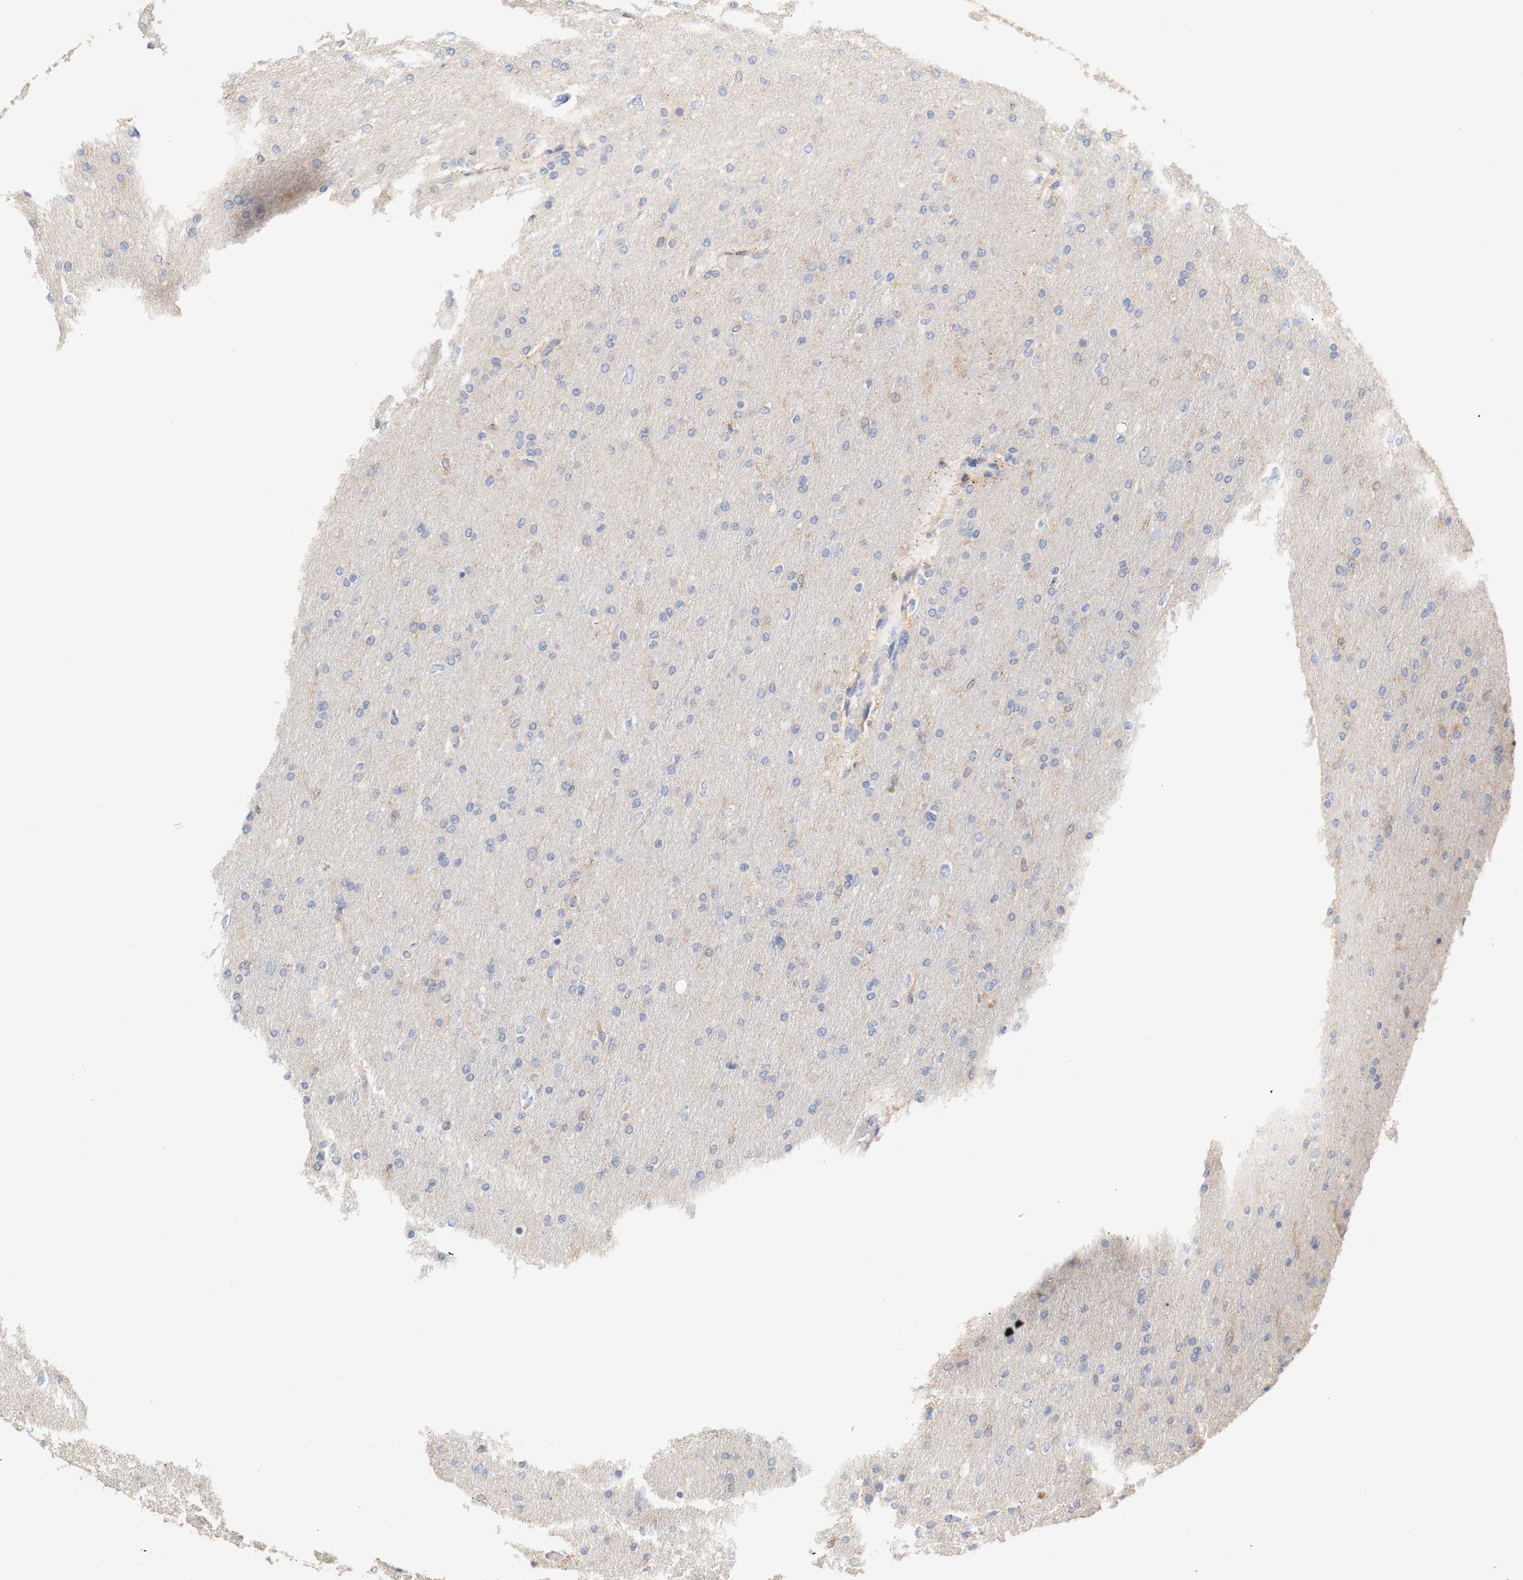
{"staining": {"intensity": "negative", "quantity": "none", "location": "none"}, "tissue": "glioma", "cell_type": "Tumor cells", "image_type": "cancer", "snomed": [{"axis": "morphology", "description": "Glioma, malignant, High grade"}, {"axis": "topography", "description": "Cerebral cortex"}], "caption": "A high-resolution image shows IHC staining of glioma, which reveals no significant expression in tumor cells.", "gene": "PCDH7", "patient": {"sex": "female", "age": 36}}